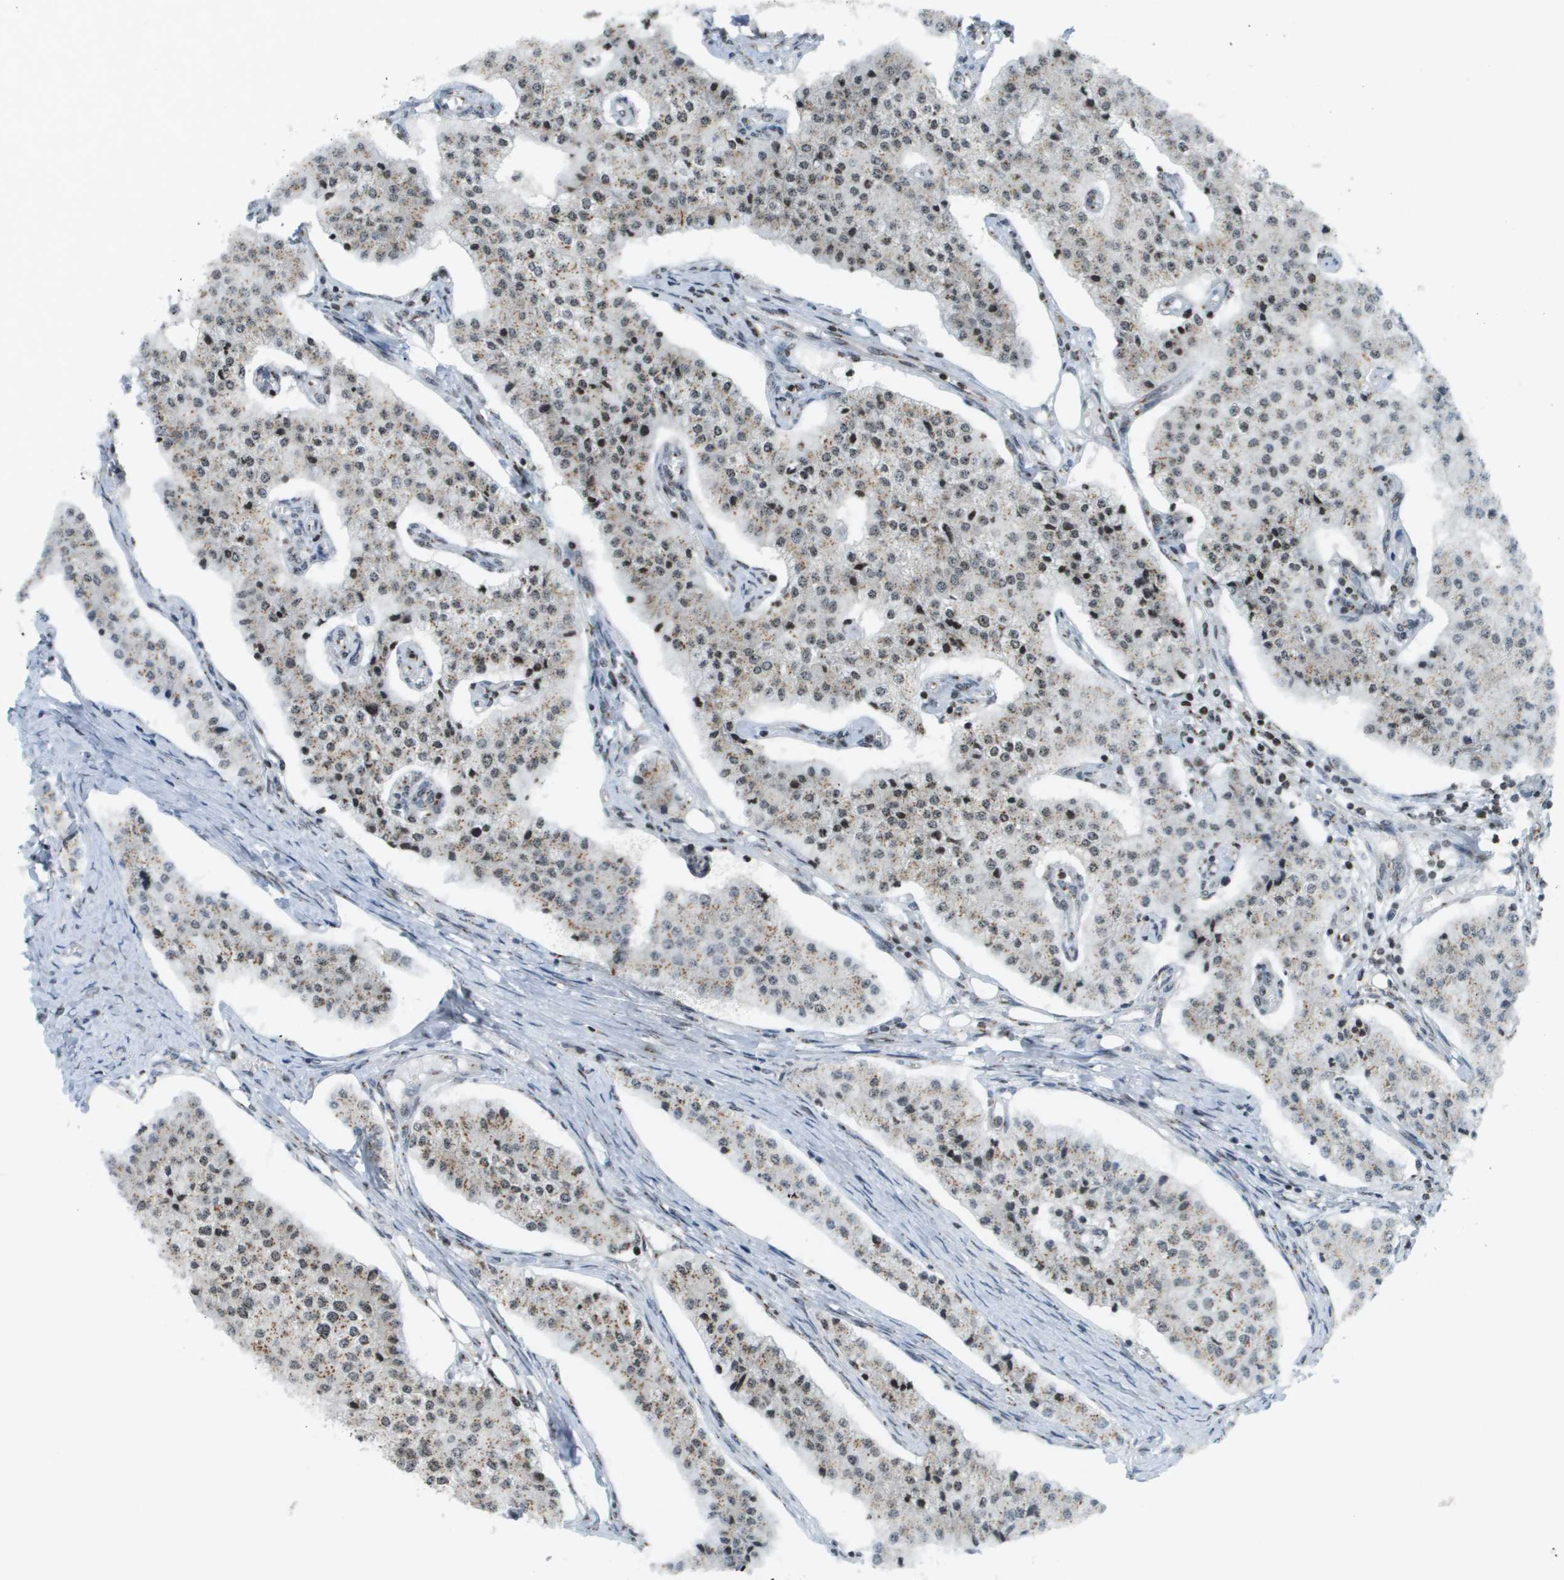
{"staining": {"intensity": "moderate", "quantity": "25%-75%", "location": "cytoplasmic/membranous"}, "tissue": "carcinoid", "cell_type": "Tumor cells", "image_type": "cancer", "snomed": [{"axis": "morphology", "description": "Carcinoid, malignant, NOS"}, {"axis": "topography", "description": "Colon"}], "caption": "An image showing moderate cytoplasmic/membranous positivity in approximately 25%-75% of tumor cells in carcinoid, as visualized by brown immunohistochemical staining.", "gene": "EVC", "patient": {"sex": "female", "age": 52}}